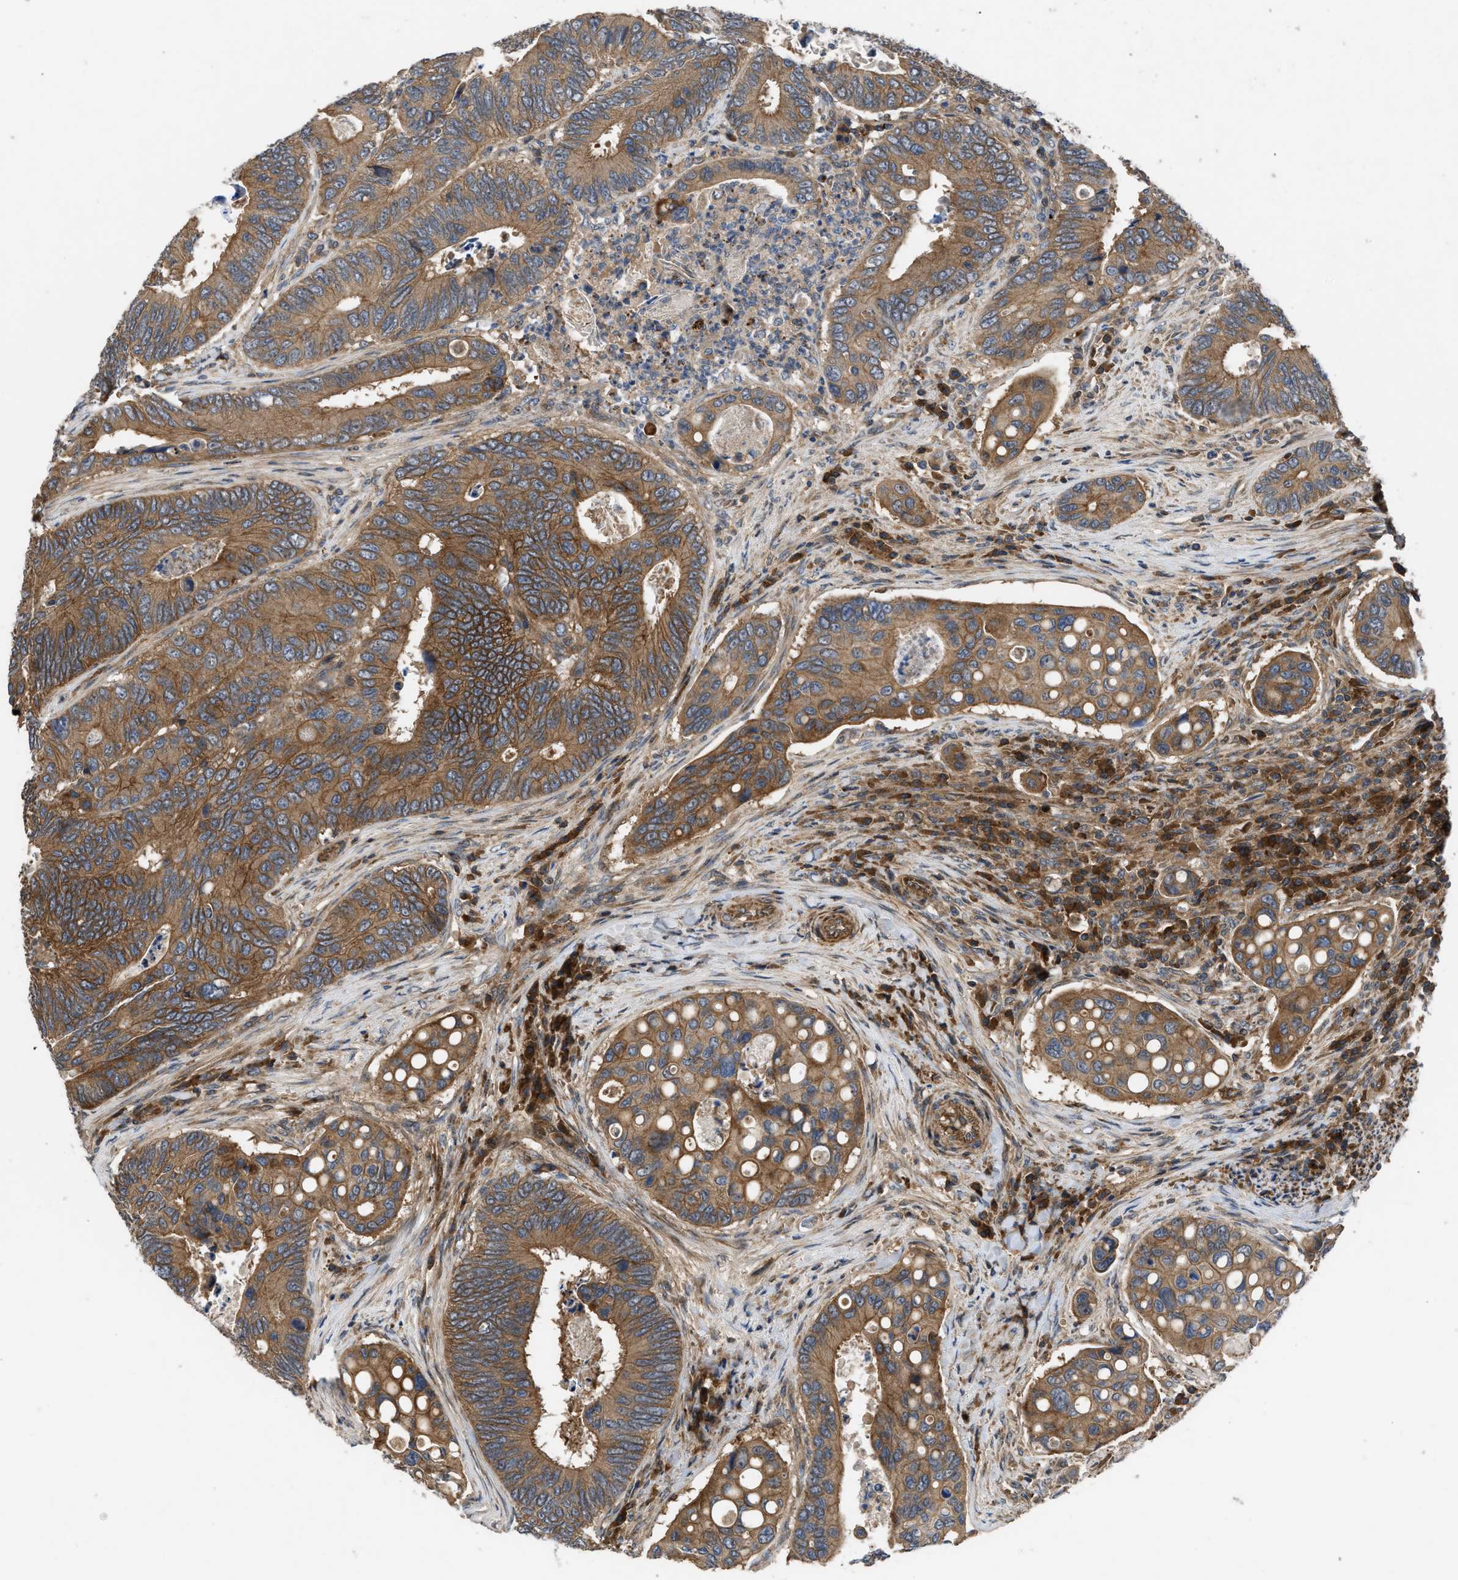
{"staining": {"intensity": "moderate", "quantity": ">75%", "location": "cytoplasmic/membranous"}, "tissue": "colorectal cancer", "cell_type": "Tumor cells", "image_type": "cancer", "snomed": [{"axis": "morphology", "description": "Inflammation, NOS"}, {"axis": "morphology", "description": "Adenocarcinoma, NOS"}, {"axis": "topography", "description": "Colon"}], "caption": "Colorectal adenocarcinoma was stained to show a protein in brown. There is medium levels of moderate cytoplasmic/membranous staining in about >75% of tumor cells.", "gene": "CNNM3", "patient": {"sex": "male", "age": 72}}